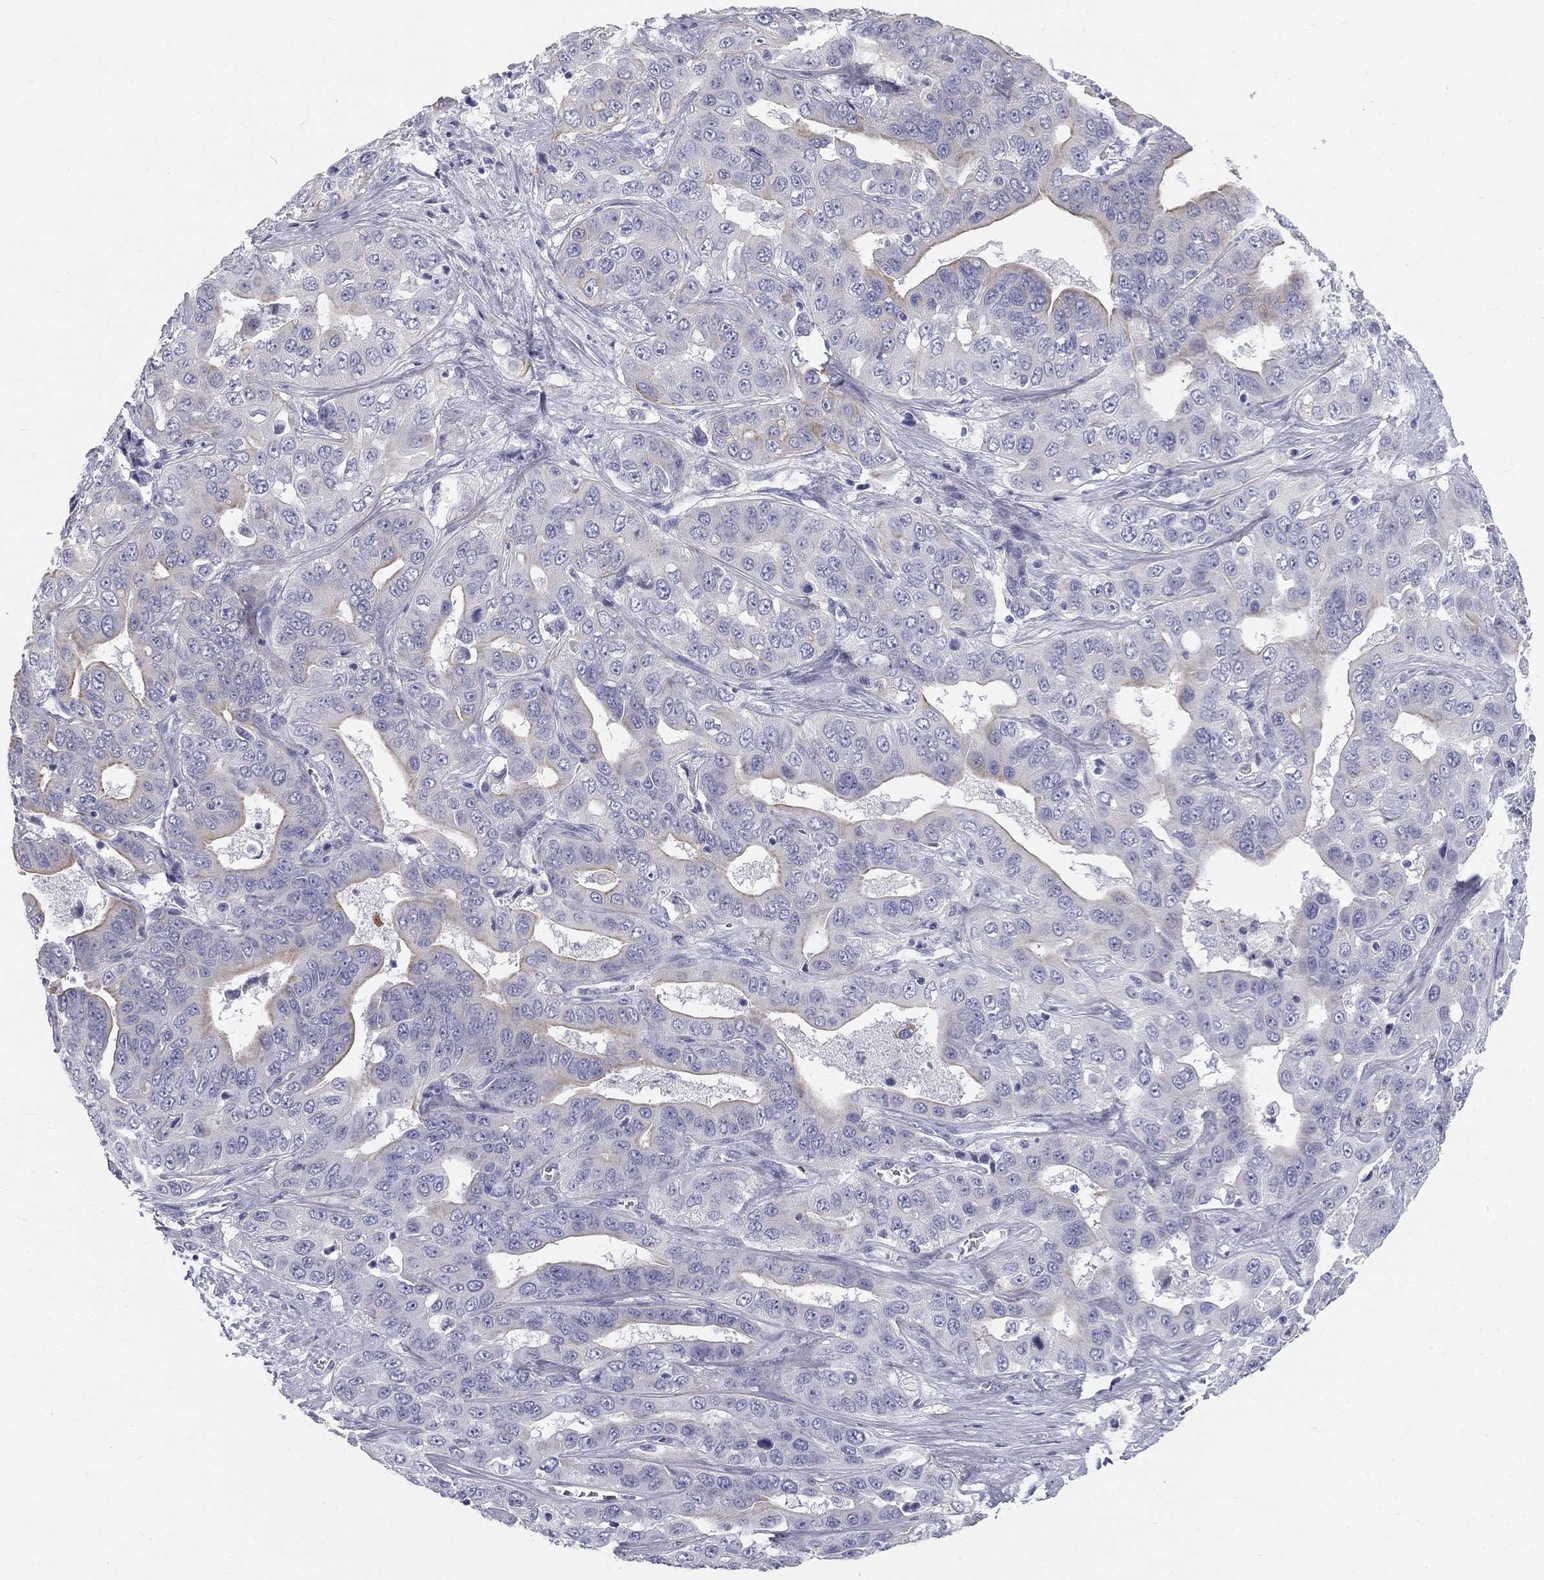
{"staining": {"intensity": "negative", "quantity": "none", "location": "none"}, "tissue": "liver cancer", "cell_type": "Tumor cells", "image_type": "cancer", "snomed": [{"axis": "morphology", "description": "Cholangiocarcinoma"}, {"axis": "topography", "description": "Liver"}], "caption": "Immunohistochemical staining of liver cancer (cholangiocarcinoma) shows no significant positivity in tumor cells.", "gene": "SULT2B1", "patient": {"sex": "female", "age": 52}}